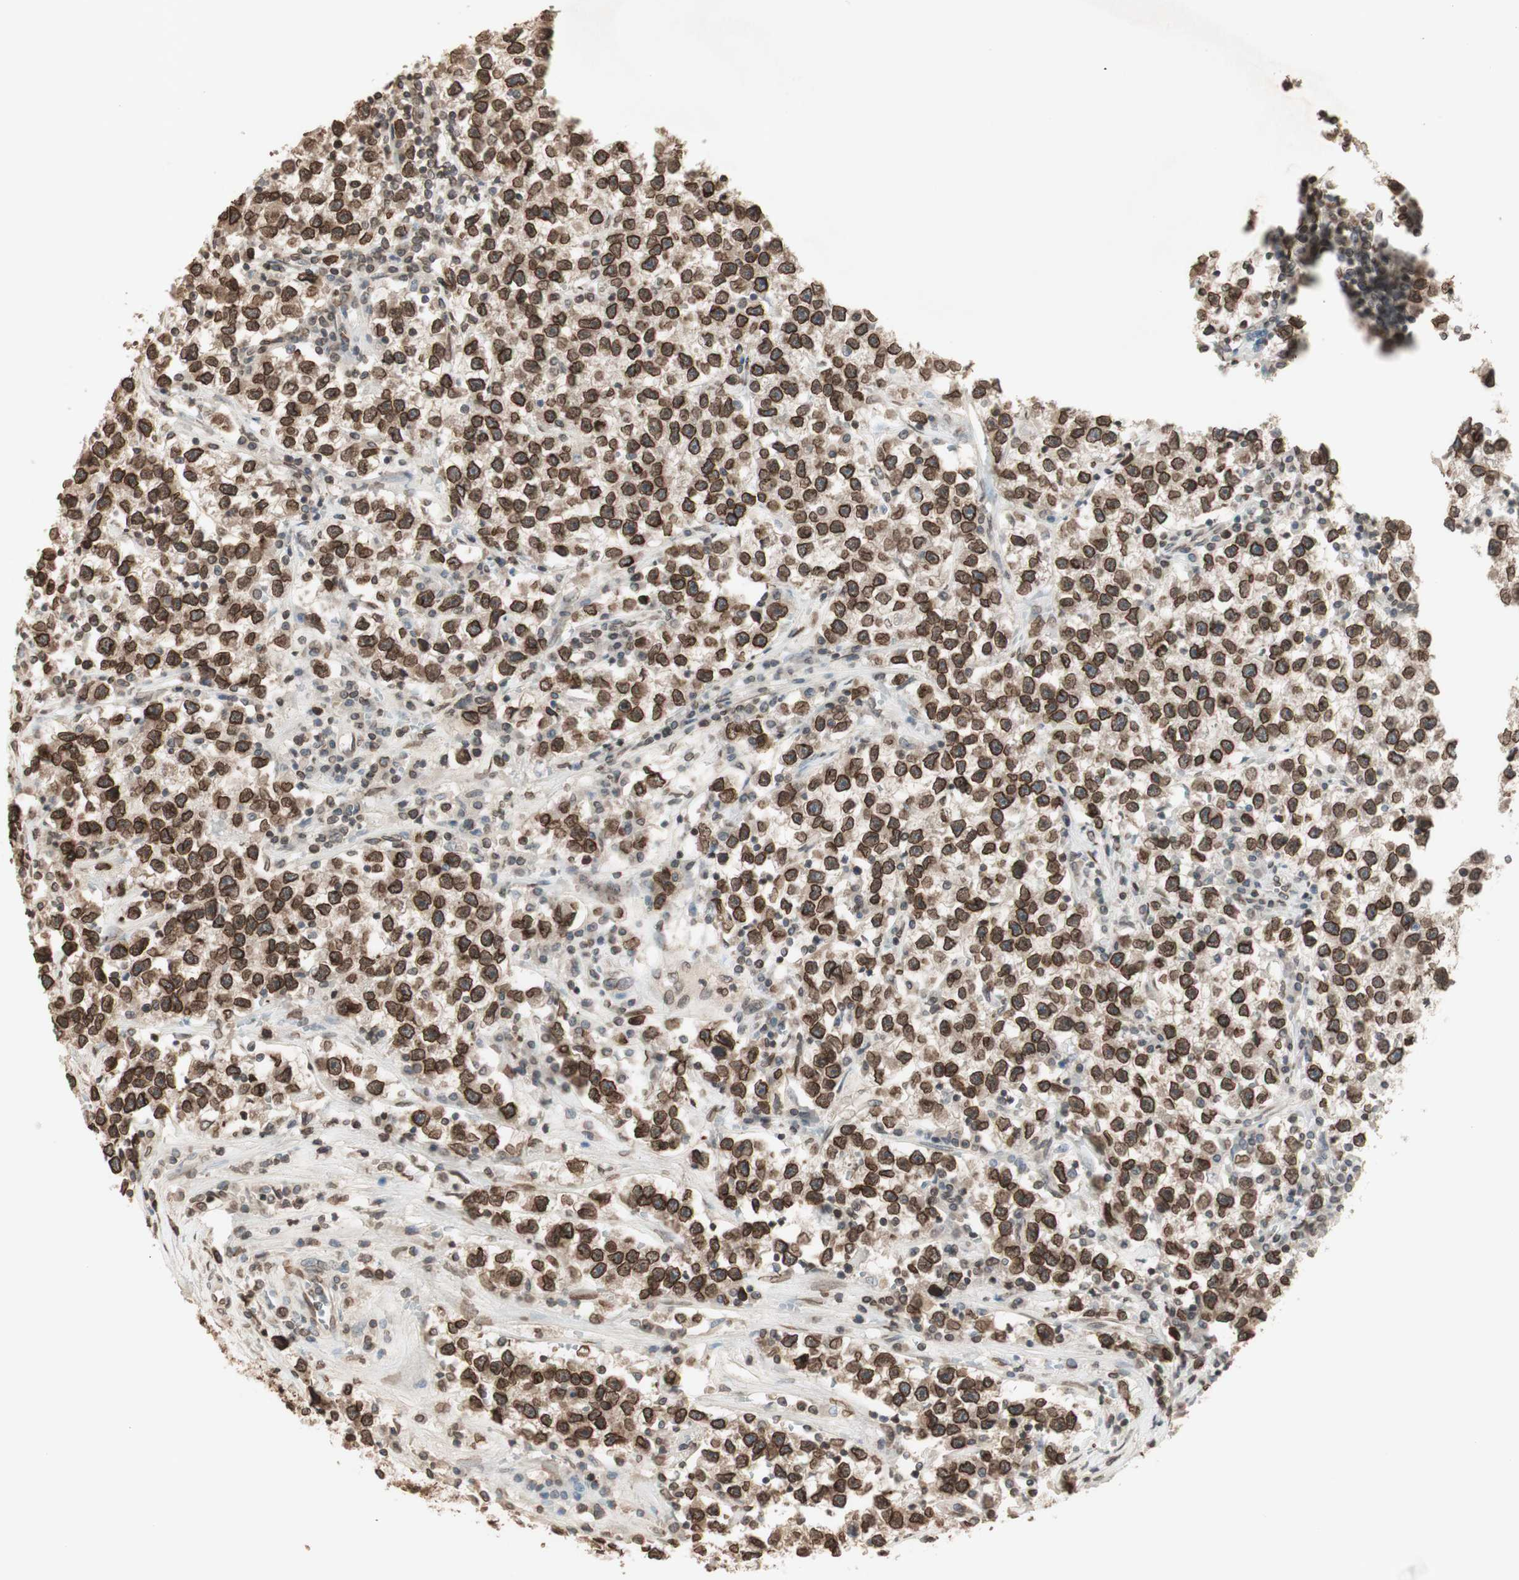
{"staining": {"intensity": "moderate", "quantity": ">75%", "location": "cytoplasmic/membranous,nuclear"}, "tissue": "testis cancer", "cell_type": "Tumor cells", "image_type": "cancer", "snomed": [{"axis": "morphology", "description": "Seminoma, NOS"}, {"axis": "topography", "description": "Testis"}], "caption": "A medium amount of moderate cytoplasmic/membranous and nuclear positivity is identified in approximately >75% of tumor cells in testis cancer tissue. (IHC, brightfield microscopy, high magnification).", "gene": "TMPO", "patient": {"sex": "male", "age": 22}}